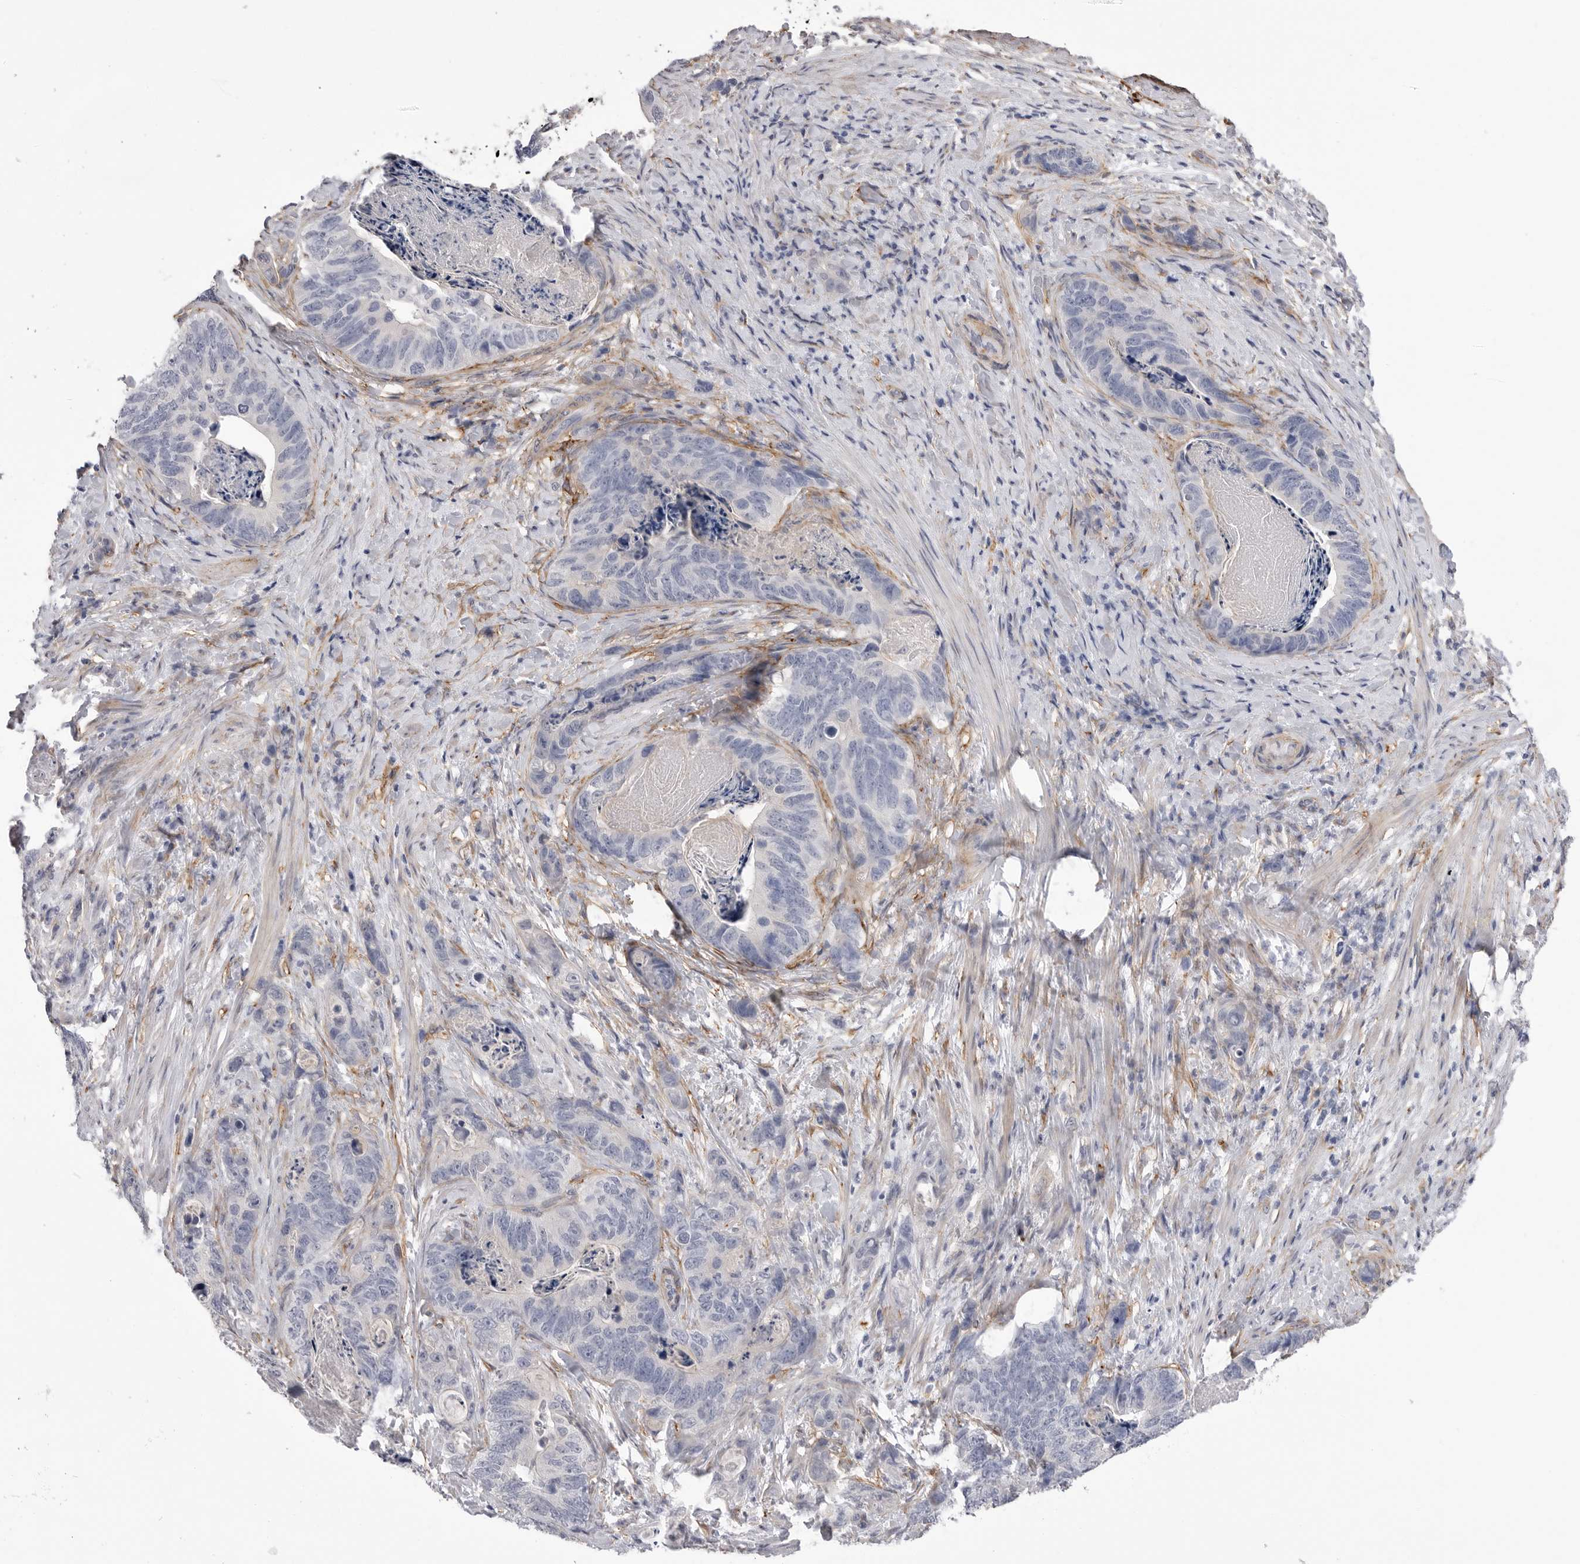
{"staining": {"intensity": "negative", "quantity": "none", "location": "none"}, "tissue": "stomach cancer", "cell_type": "Tumor cells", "image_type": "cancer", "snomed": [{"axis": "morphology", "description": "Normal tissue, NOS"}, {"axis": "morphology", "description": "Adenocarcinoma, NOS"}, {"axis": "topography", "description": "Stomach"}], "caption": "The IHC photomicrograph has no significant positivity in tumor cells of stomach cancer (adenocarcinoma) tissue.", "gene": "AKAP12", "patient": {"sex": "female", "age": 89}}